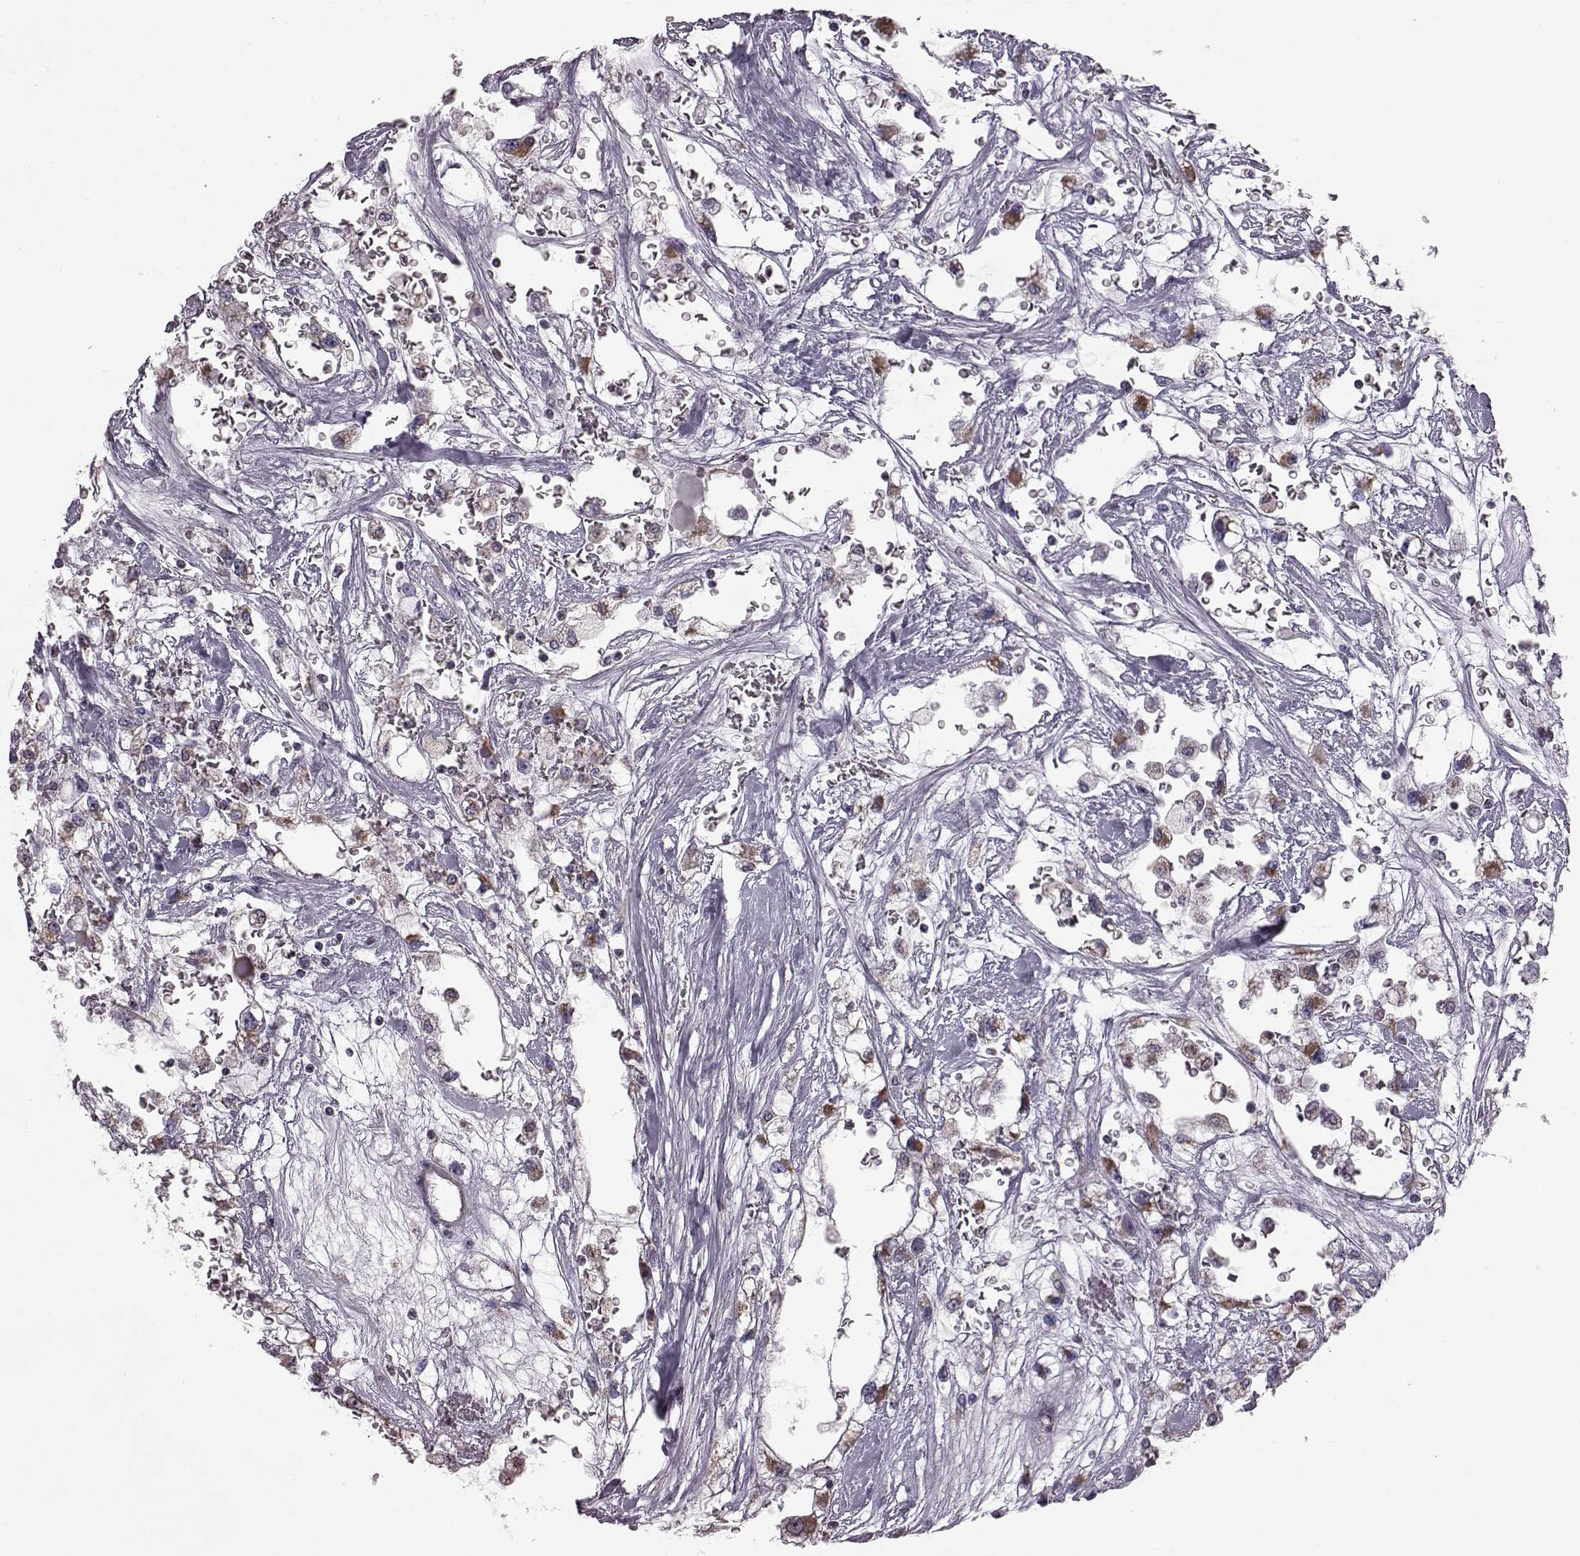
{"staining": {"intensity": "strong", "quantity": ">75%", "location": "cytoplasmic/membranous"}, "tissue": "renal cancer", "cell_type": "Tumor cells", "image_type": "cancer", "snomed": [{"axis": "morphology", "description": "Adenocarcinoma, NOS"}, {"axis": "topography", "description": "Kidney"}], "caption": "This histopathology image demonstrates immunohistochemistry staining of renal cancer (adenocarcinoma), with high strong cytoplasmic/membranous positivity in approximately >75% of tumor cells.", "gene": "FAM8A1", "patient": {"sex": "male", "age": 59}}